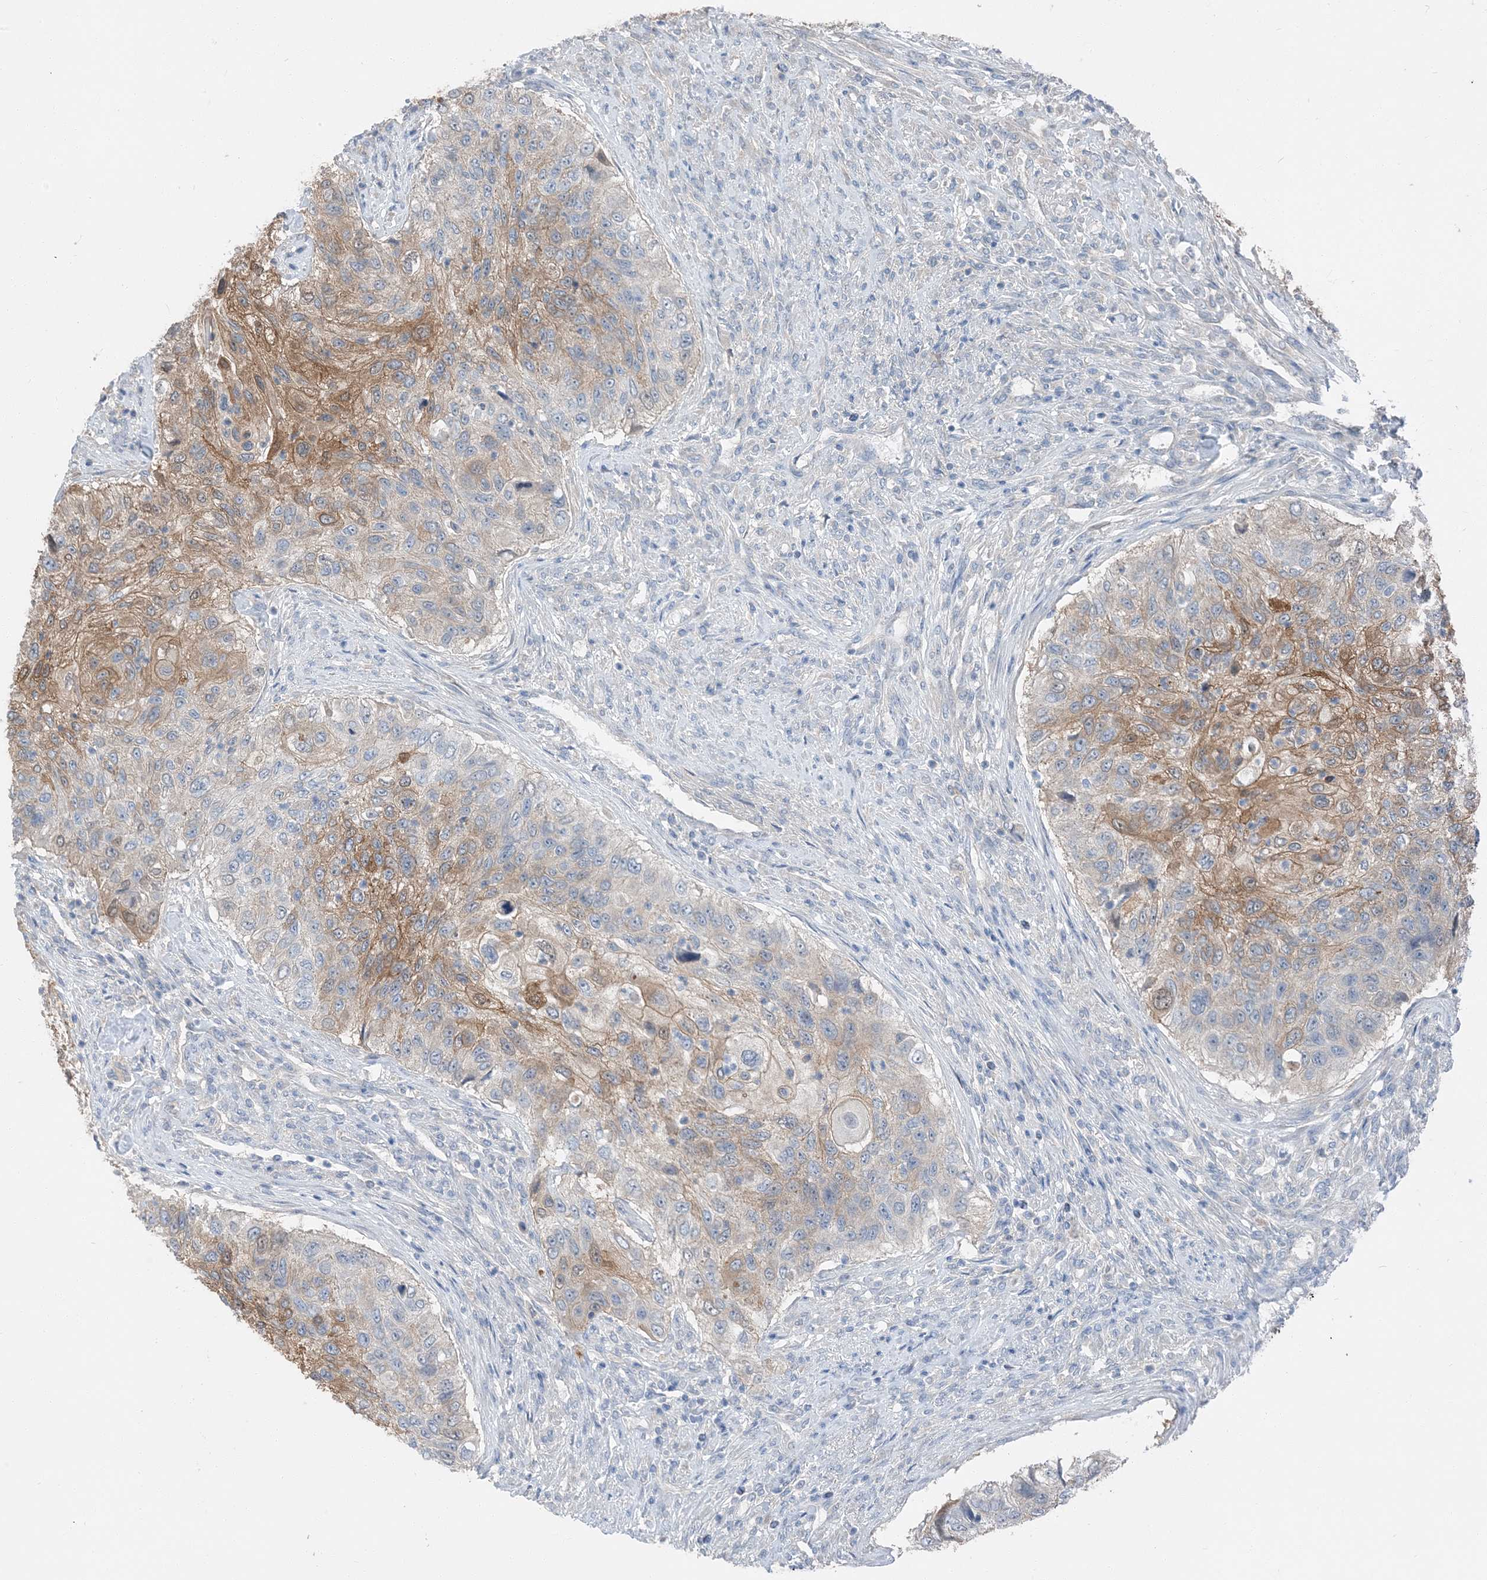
{"staining": {"intensity": "moderate", "quantity": "25%-75%", "location": "cytoplasmic/membranous"}, "tissue": "urothelial cancer", "cell_type": "Tumor cells", "image_type": "cancer", "snomed": [{"axis": "morphology", "description": "Urothelial carcinoma, High grade"}, {"axis": "topography", "description": "Urinary bladder"}], "caption": "An IHC micrograph of neoplastic tissue is shown. Protein staining in brown labels moderate cytoplasmic/membranous positivity in urothelial cancer within tumor cells. (brown staining indicates protein expression, while blue staining denotes nuclei).", "gene": "NCOA7", "patient": {"sex": "female", "age": 60}}